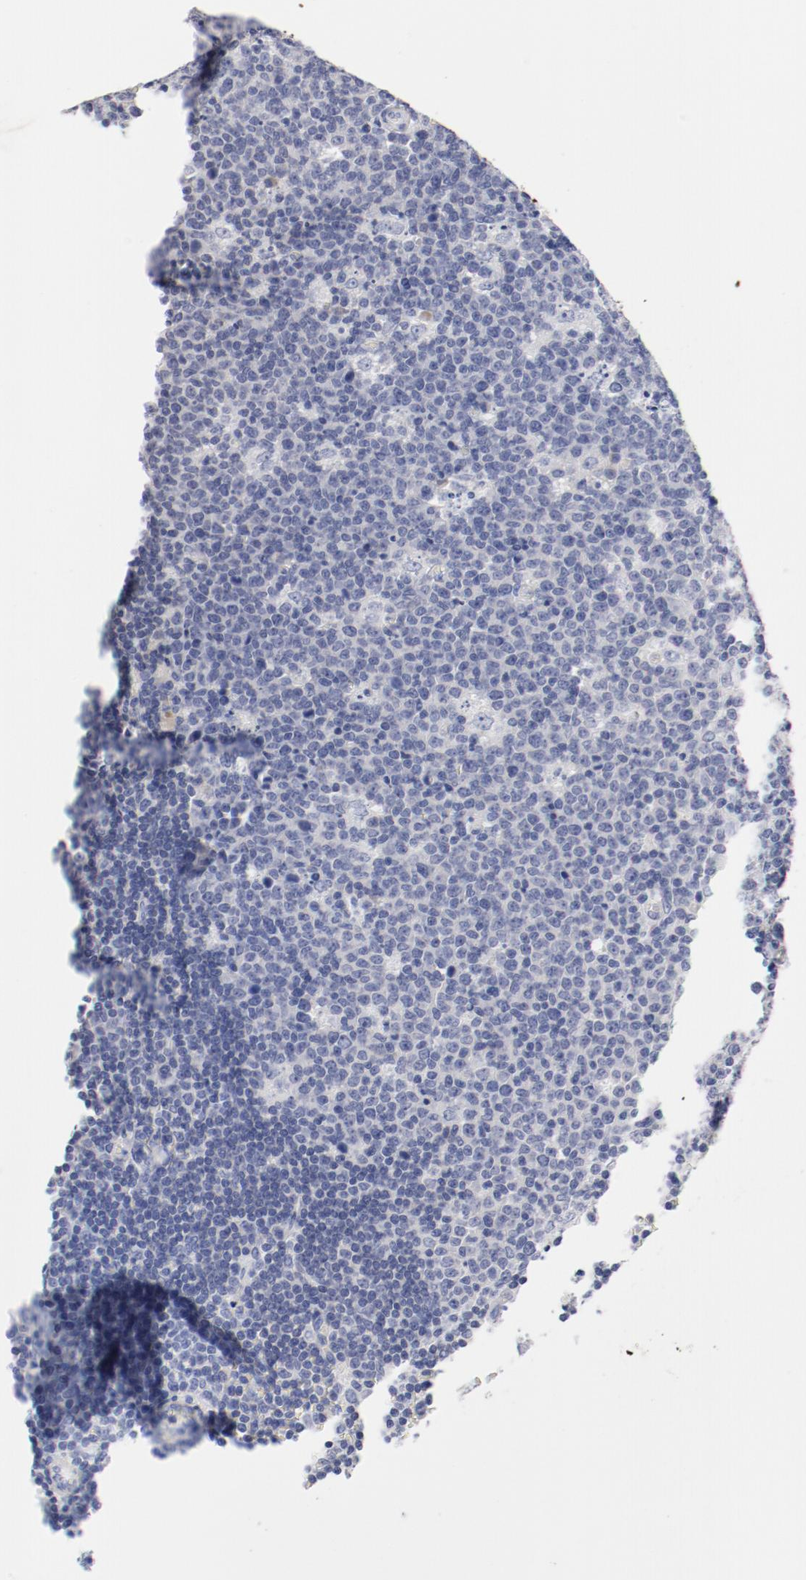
{"staining": {"intensity": "negative", "quantity": "none", "location": "none"}, "tissue": "lymph node", "cell_type": "Germinal center cells", "image_type": "normal", "snomed": [{"axis": "morphology", "description": "Normal tissue, NOS"}, {"axis": "topography", "description": "Lymph node"}, {"axis": "topography", "description": "Salivary gland"}], "caption": "This is an immunohistochemistry (IHC) micrograph of benign lymph node. There is no positivity in germinal center cells.", "gene": "TSPAN6", "patient": {"sex": "male", "age": 8}}